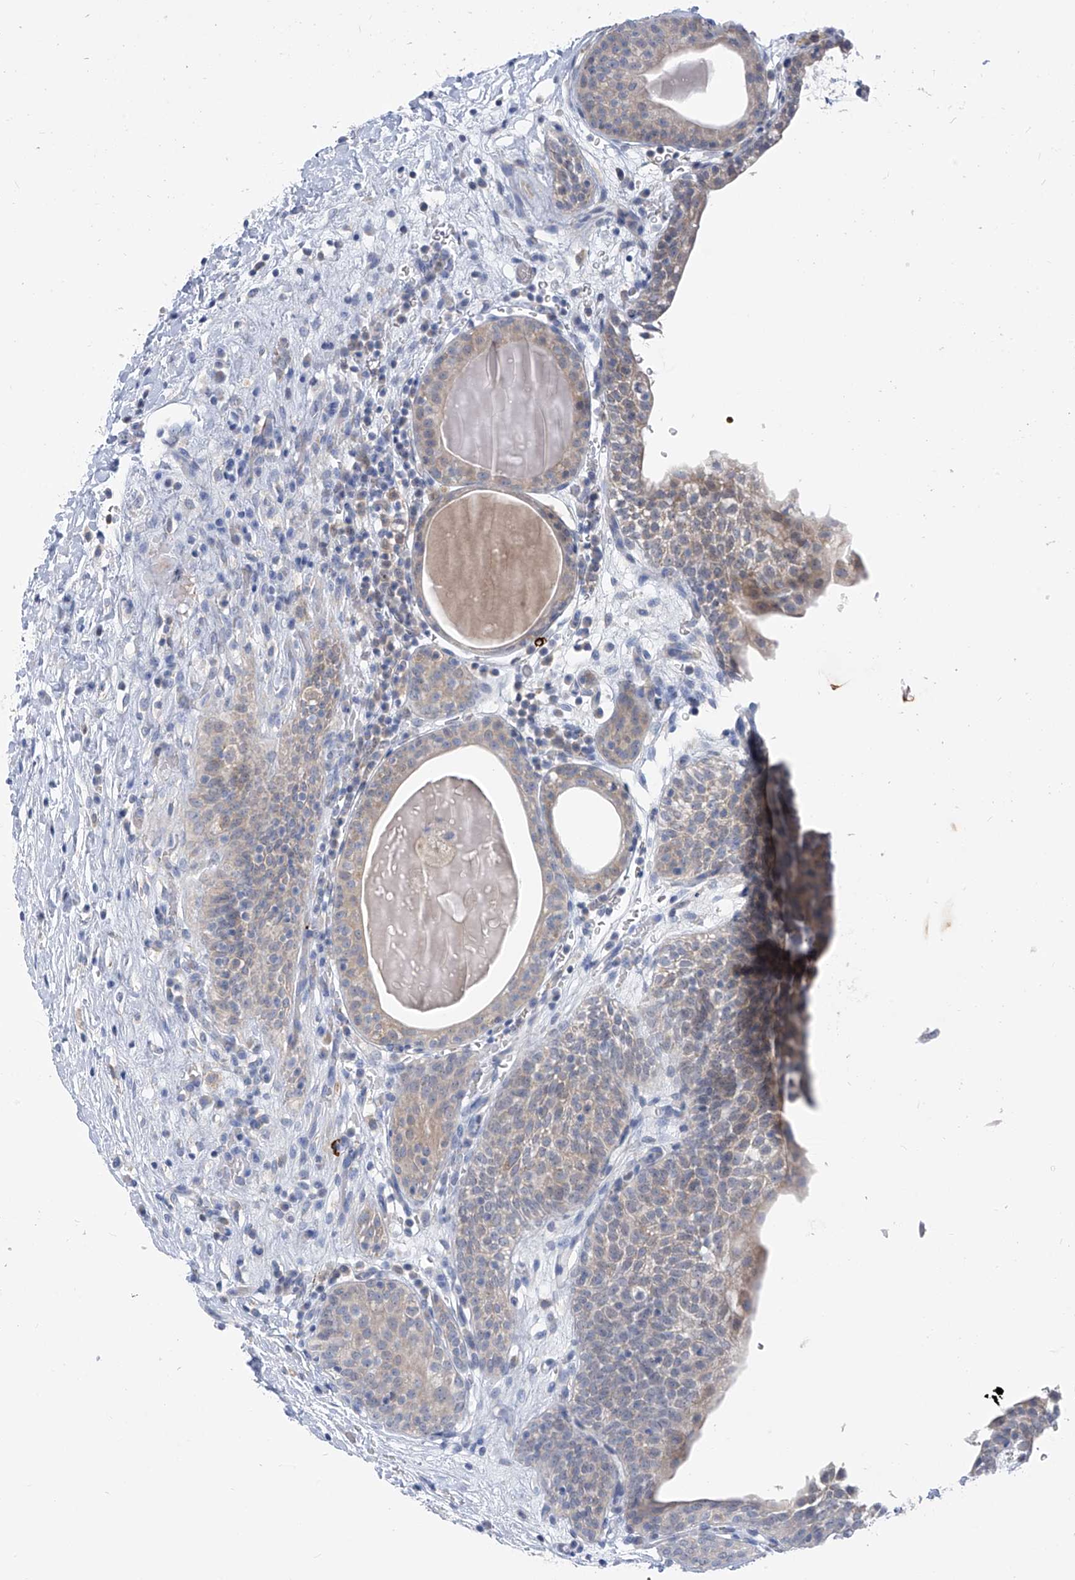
{"staining": {"intensity": "negative", "quantity": "none", "location": "none"}, "tissue": "urinary bladder", "cell_type": "Urothelial cells", "image_type": "normal", "snomed": [{"axis": "morphology", "description": "Normal tissue, NOS"}, {"axis": "topography", "description": "Urinary bladder"}], "caption": "IHC of normal urinary bladder displays no positivity in urothelial cells.", "gene": "FGD2", "patient": {"sex": "male", "age": 83}}